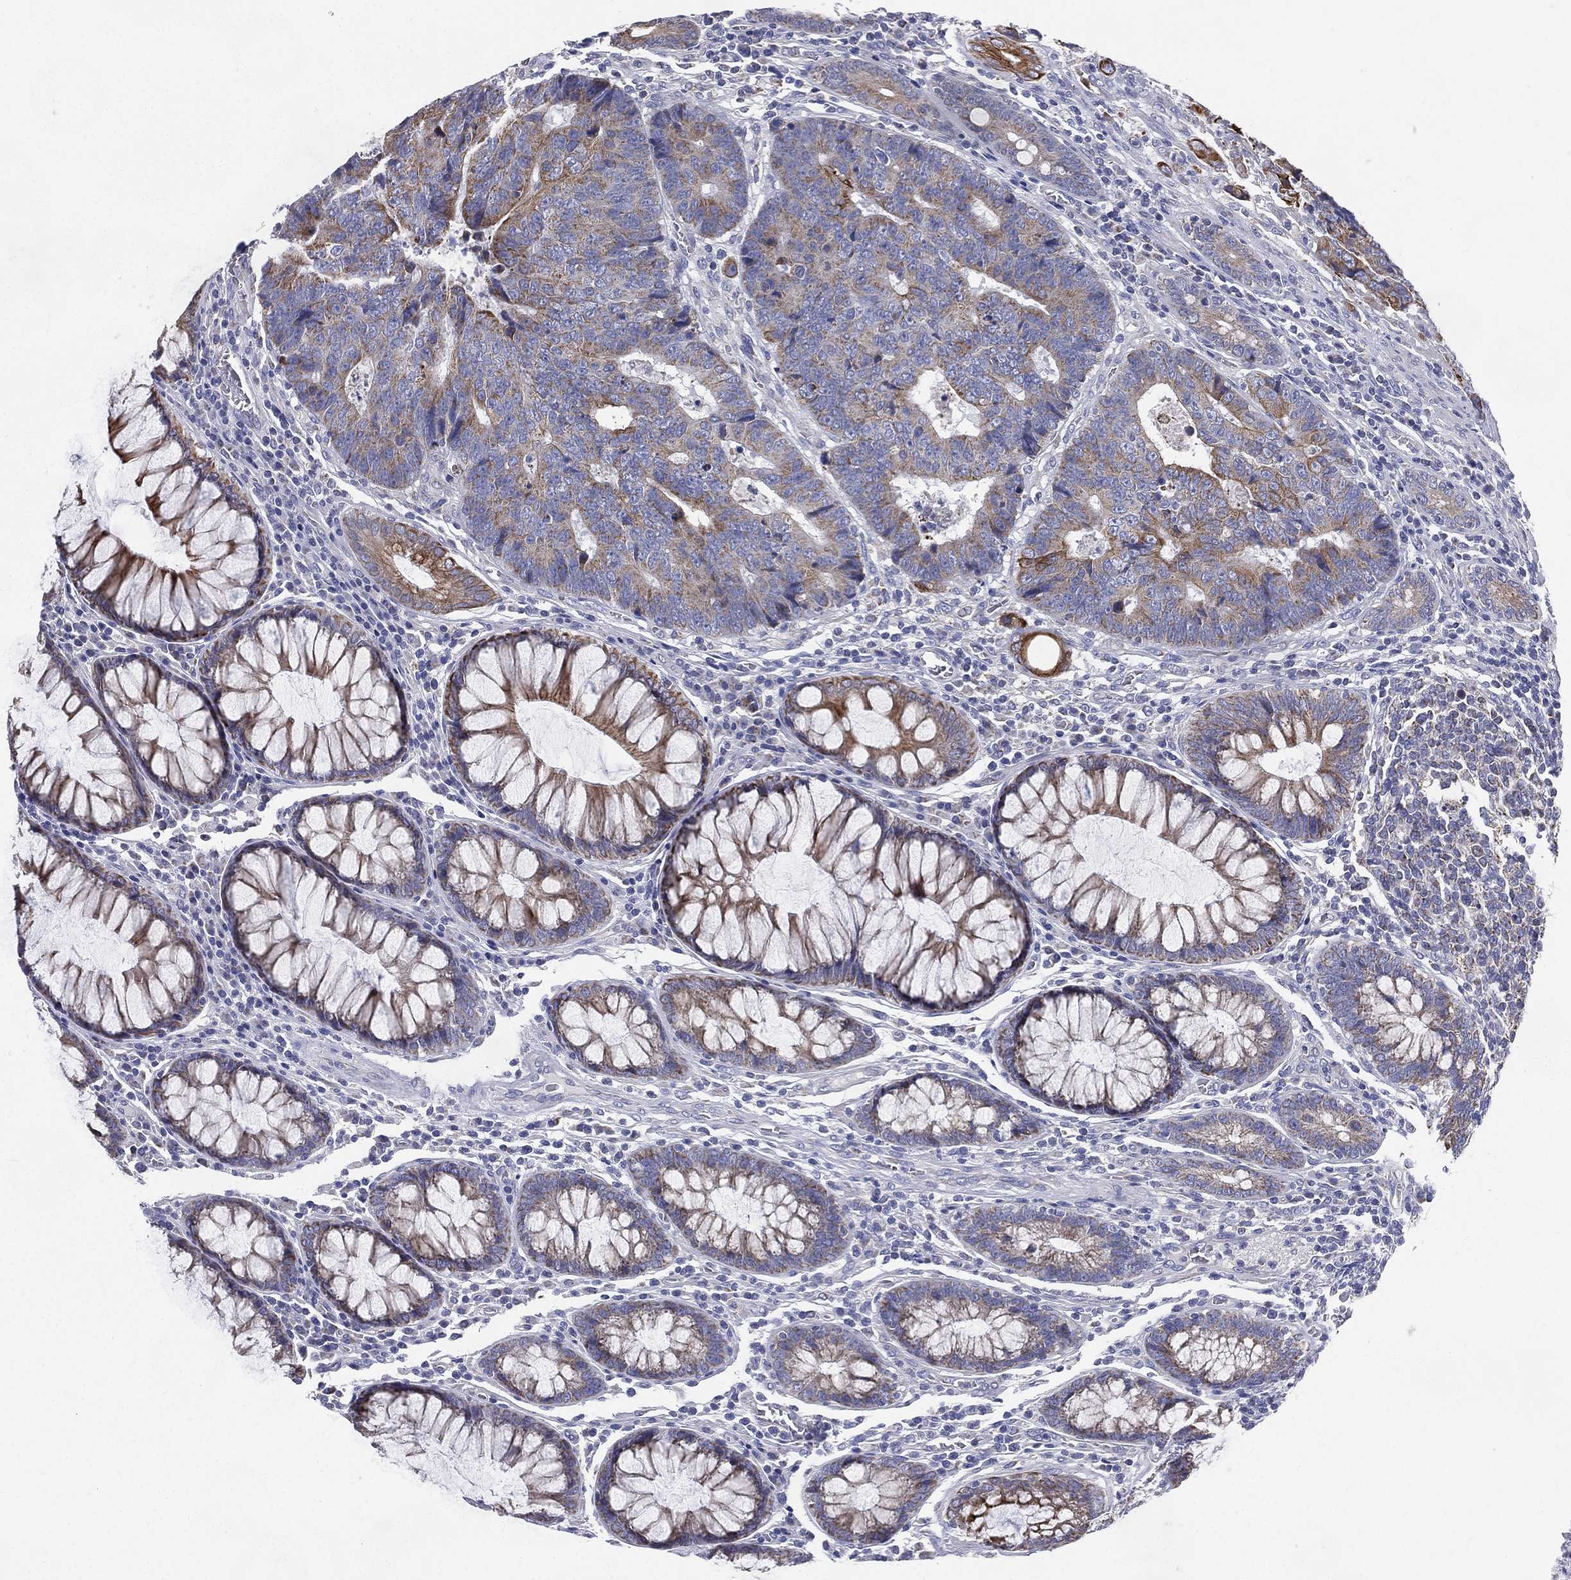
{"staining": {"intensity": "moderate", "quantity": "<25%", "location": "cytoplasmic/membranous"}, "tissue": "colorectal cancer", "cell_type": "Tumor cells", "image_type": "cancer", "snomed": [{"axis": "morphology", "description": "Adenocarcinoma, NOS"}, {"axis": "topography", "description": "Colon"}], "caption": "Immunohistochemistry (IHC) photomicrograph of colorectal cancer (adenocarcinoma) stained for a protein (brown), which exhibits low levels of moderate cytoplasmic/membranous staining in about <25% of tumor cells.", "gene": "PWWP3A", "patient": {"sex": "female", "age": 48}}